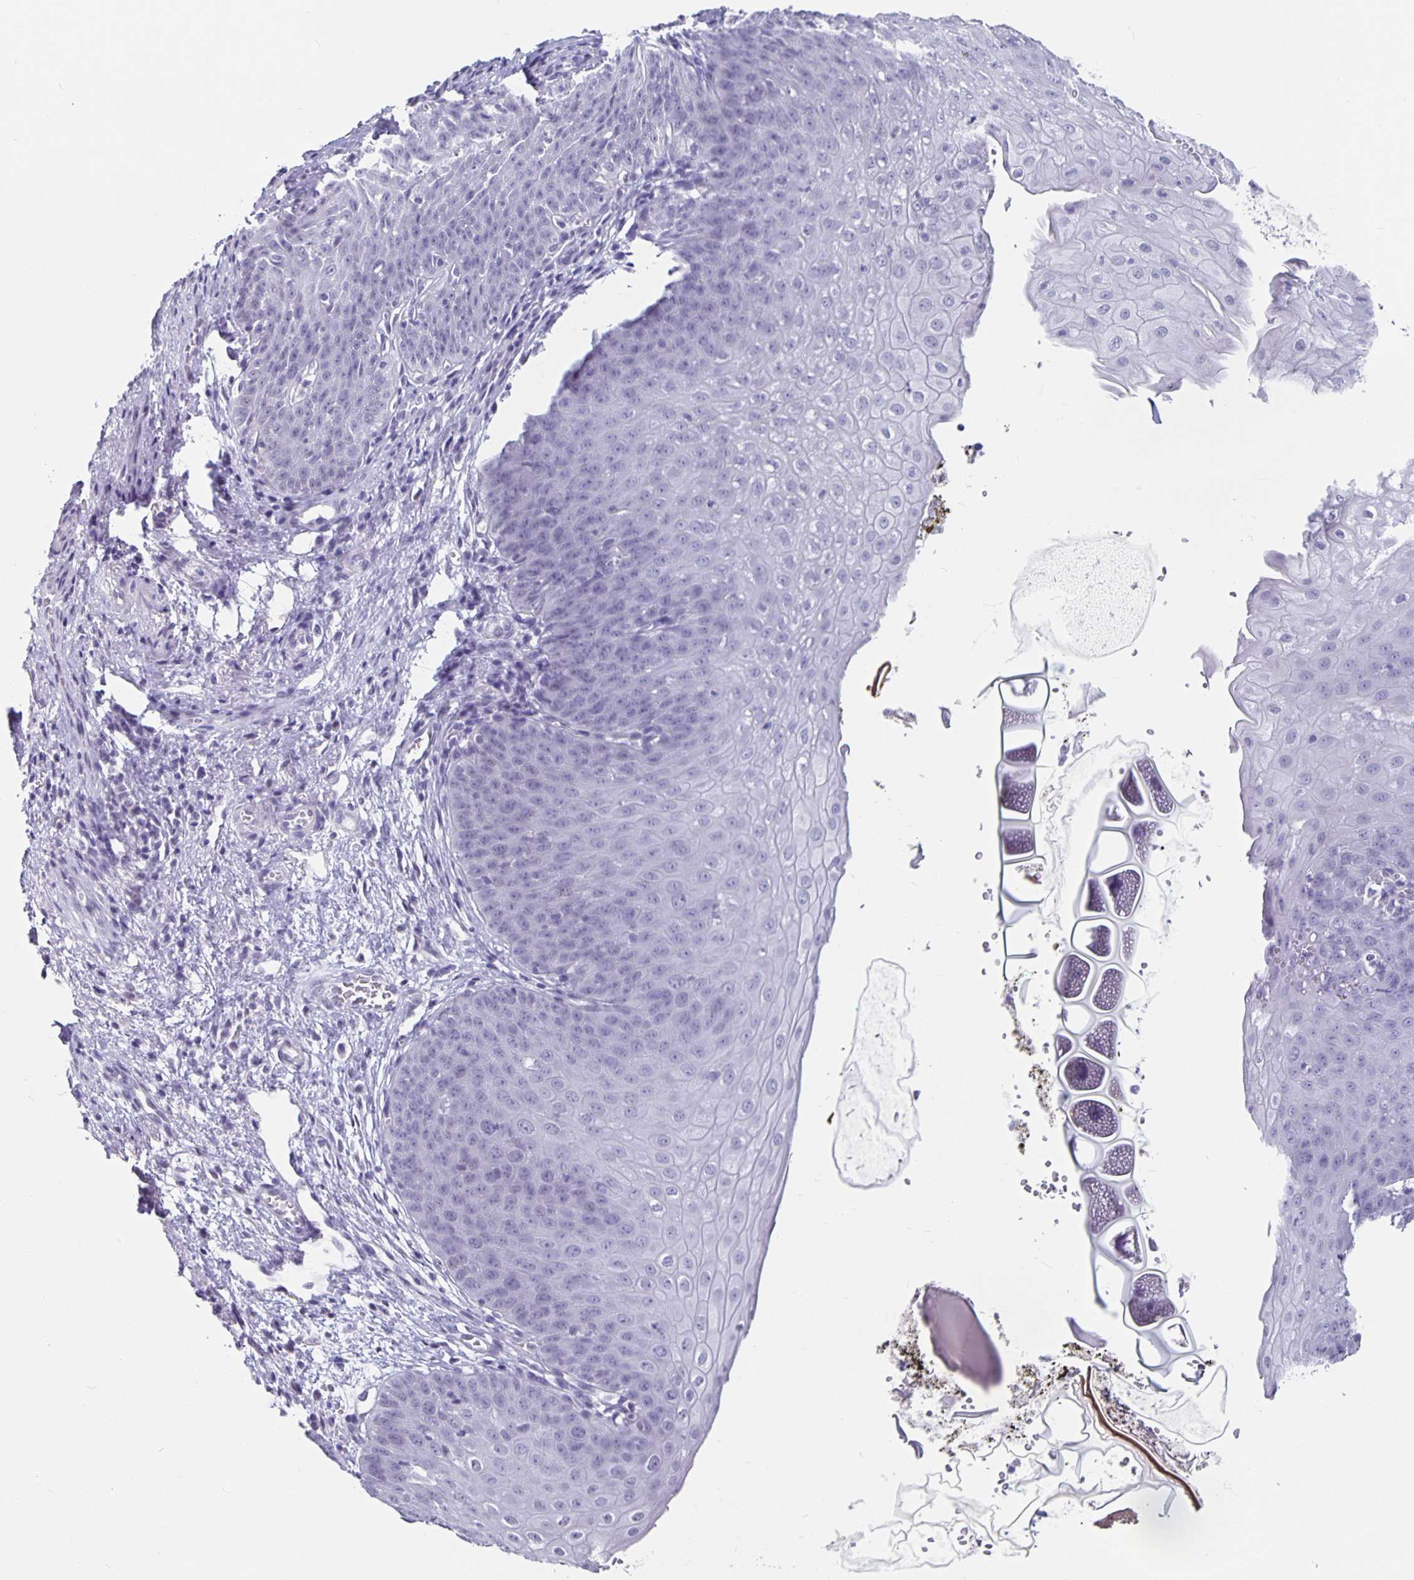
{"staining": {"intensity": "negative", "quantity": "none", "location": "none"}, "tissue": "esophagus", "cell_type": "Squamous epithelial cells", "image_type": "normal", "snomed": [{"axis": "morphology", "description": "Normal tissue, NOS"}, {"axis": "topography", "description": "Esophagus"}], "caption": "Immunohistochemical staining of unremarkable human esophagus displays no significant staining in squamous epithelial cells. (DAB immunohistochemistry (IHC) with hematoxylin counter stain).", "gene": "OLIG2", "patient": {"sex": "male", "age": 71}}